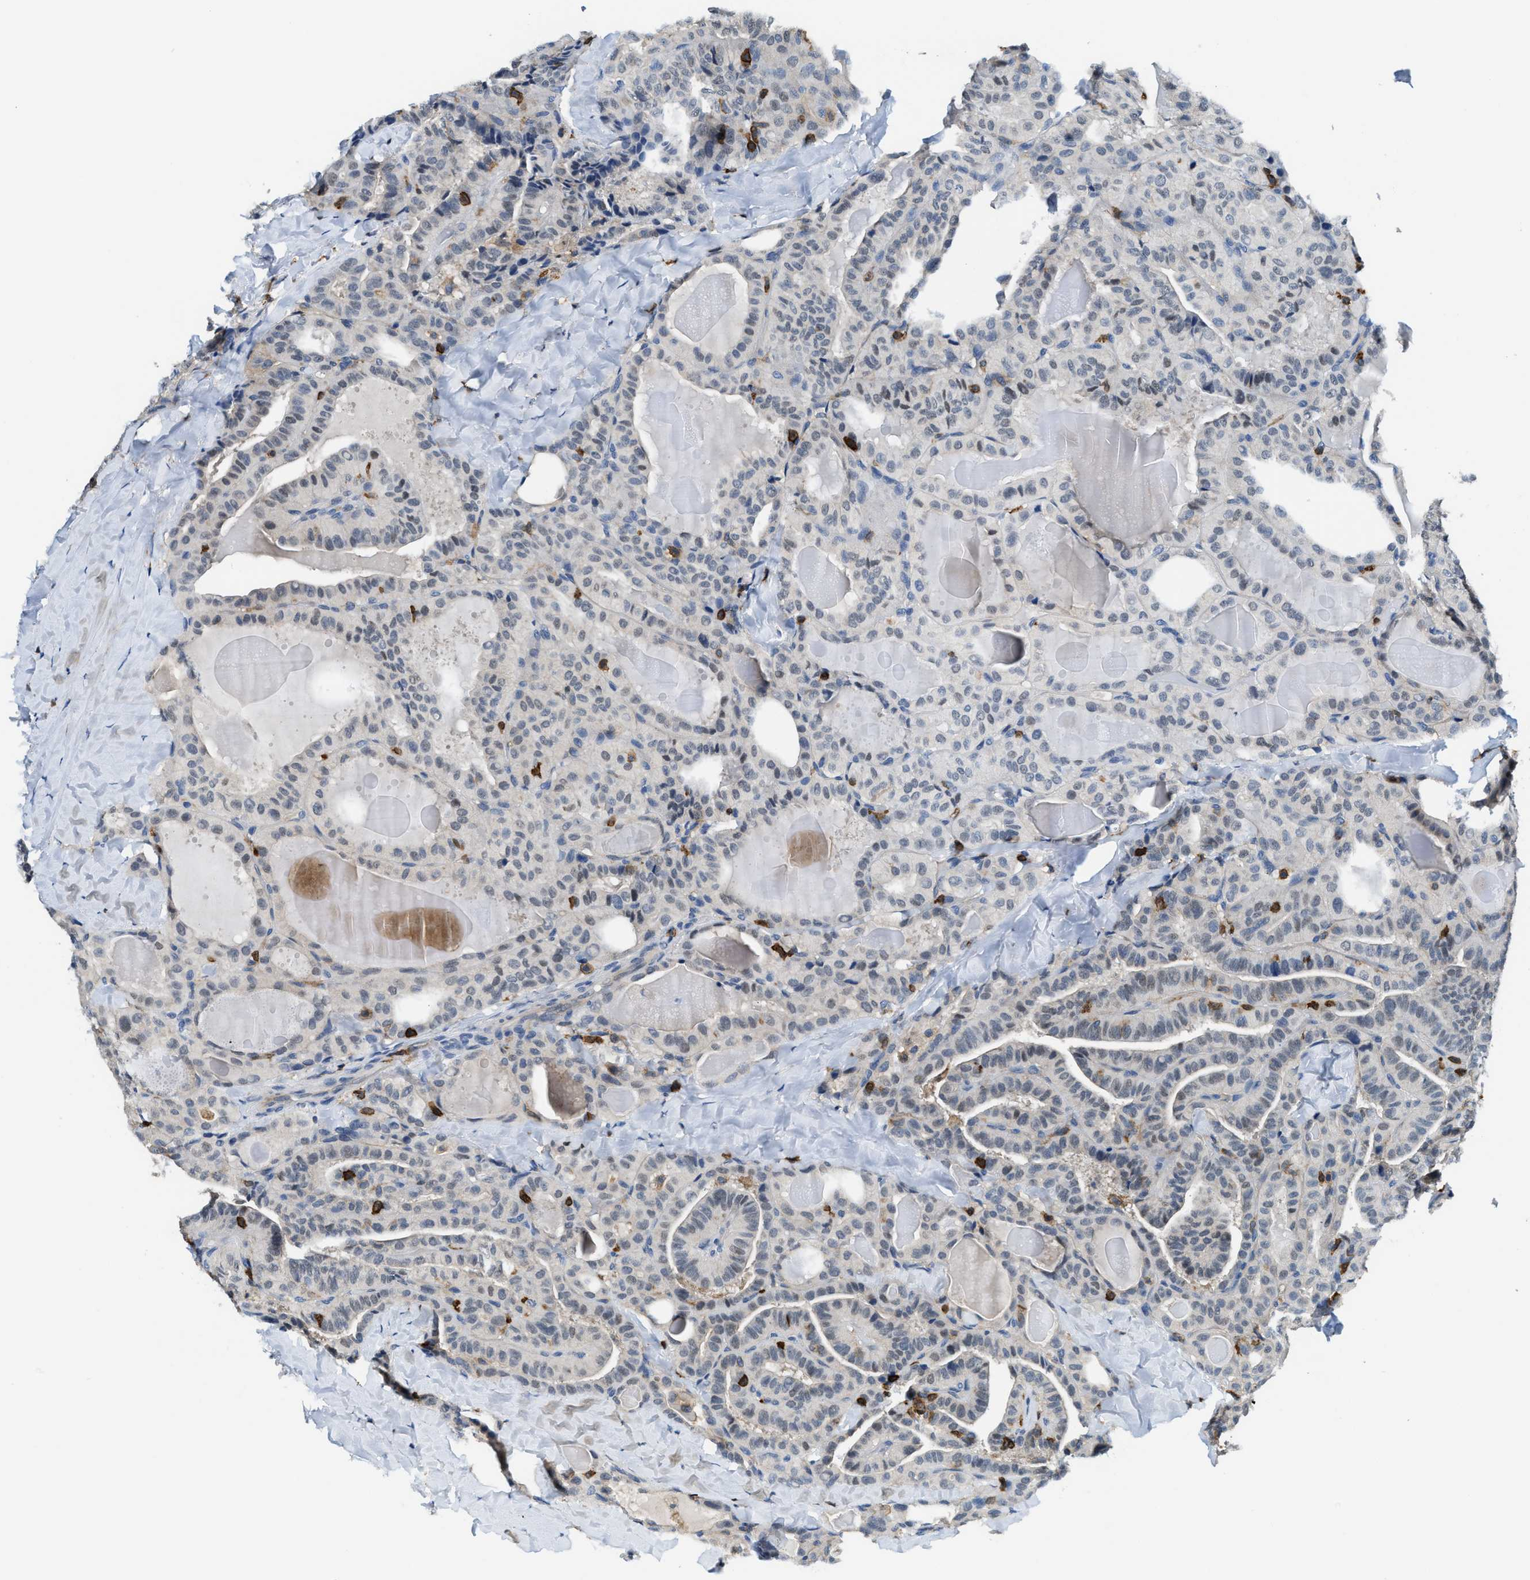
{"staining": {"intensity": "negative", "quantity": "none", "location": "none"}, "tissue": "thyroid cancer", "cell_type": "Tumor cells", "image_type": "cancer", "snomed": [{"axis": "morphology", "description": "Papillary adenocarcinoma, NOS"}, {"axis": "topography", "description": "Thyroid gland"}], "caption": "Immunohistochemistry micrograph of neoplastic tissue: human thyroid cancer stained with DAB exhibits no significant protein staining in tumor cells. (Stains: DAB (3,3'-diaminobenzidine) IHC with hematoxylin counter stain, Microscopy: brightfield microscopy at high magnification).", "gene": "MYO1G", "patient": {"sex": "male", "age": 77}}